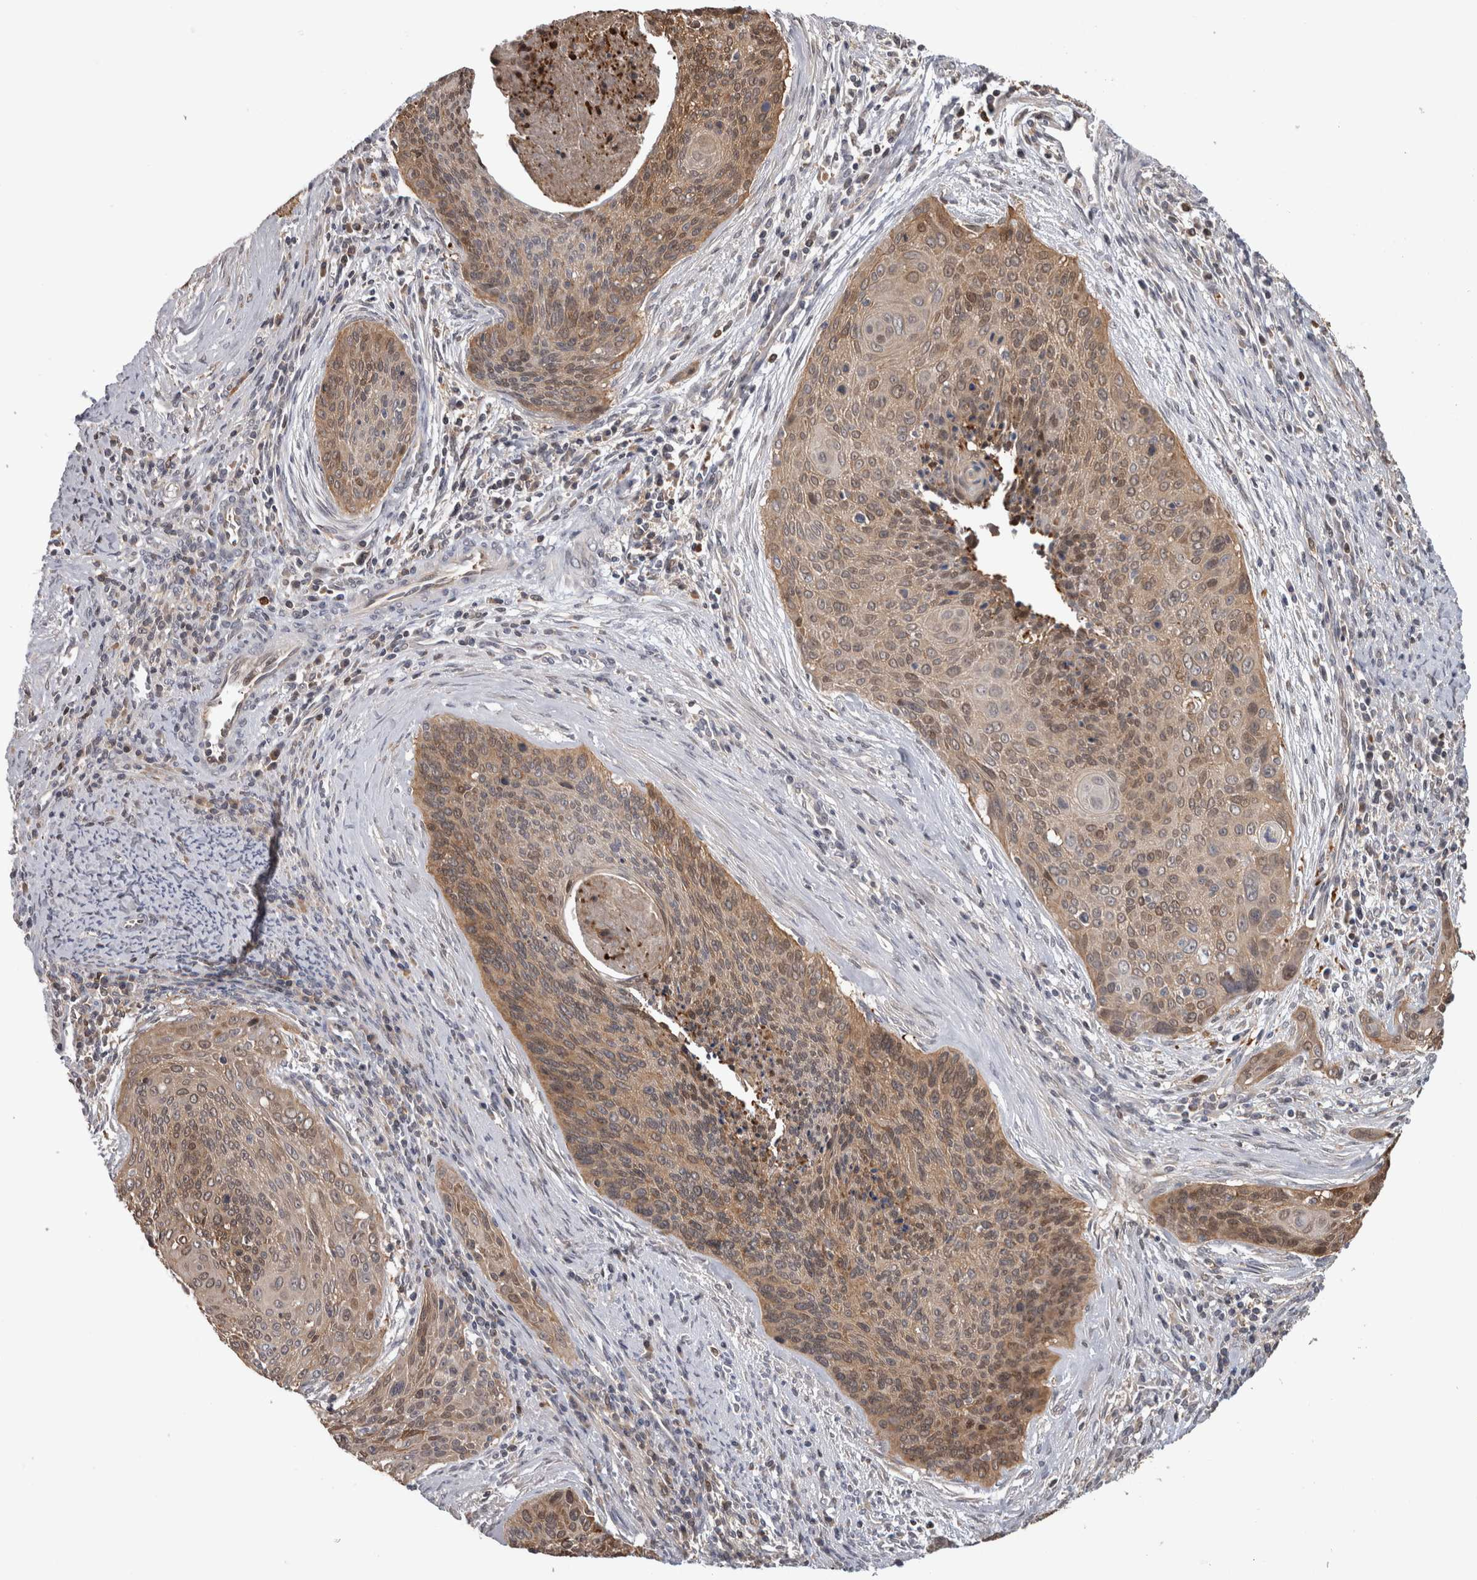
{"staining": {"intensity": "weak", "quantity": "25%-75%", "location": "cytoplasmic/membranous"}, "tissue": "cervical cancer", "cell_type": "Tumor cells", "image_type": "cancer", "snomed": [{"axis": "morphology", "description": "Squamous cell carcinoma, NOS"}, {"axis": "topography", "description": "Cervix"}], "caption": "Cervical cancer stained for a protein reveals weak cytoplasmic/membranous positivity in tumor cells.", "gene": "USH1G", "patient": {"sex": "female", "age": 55}}